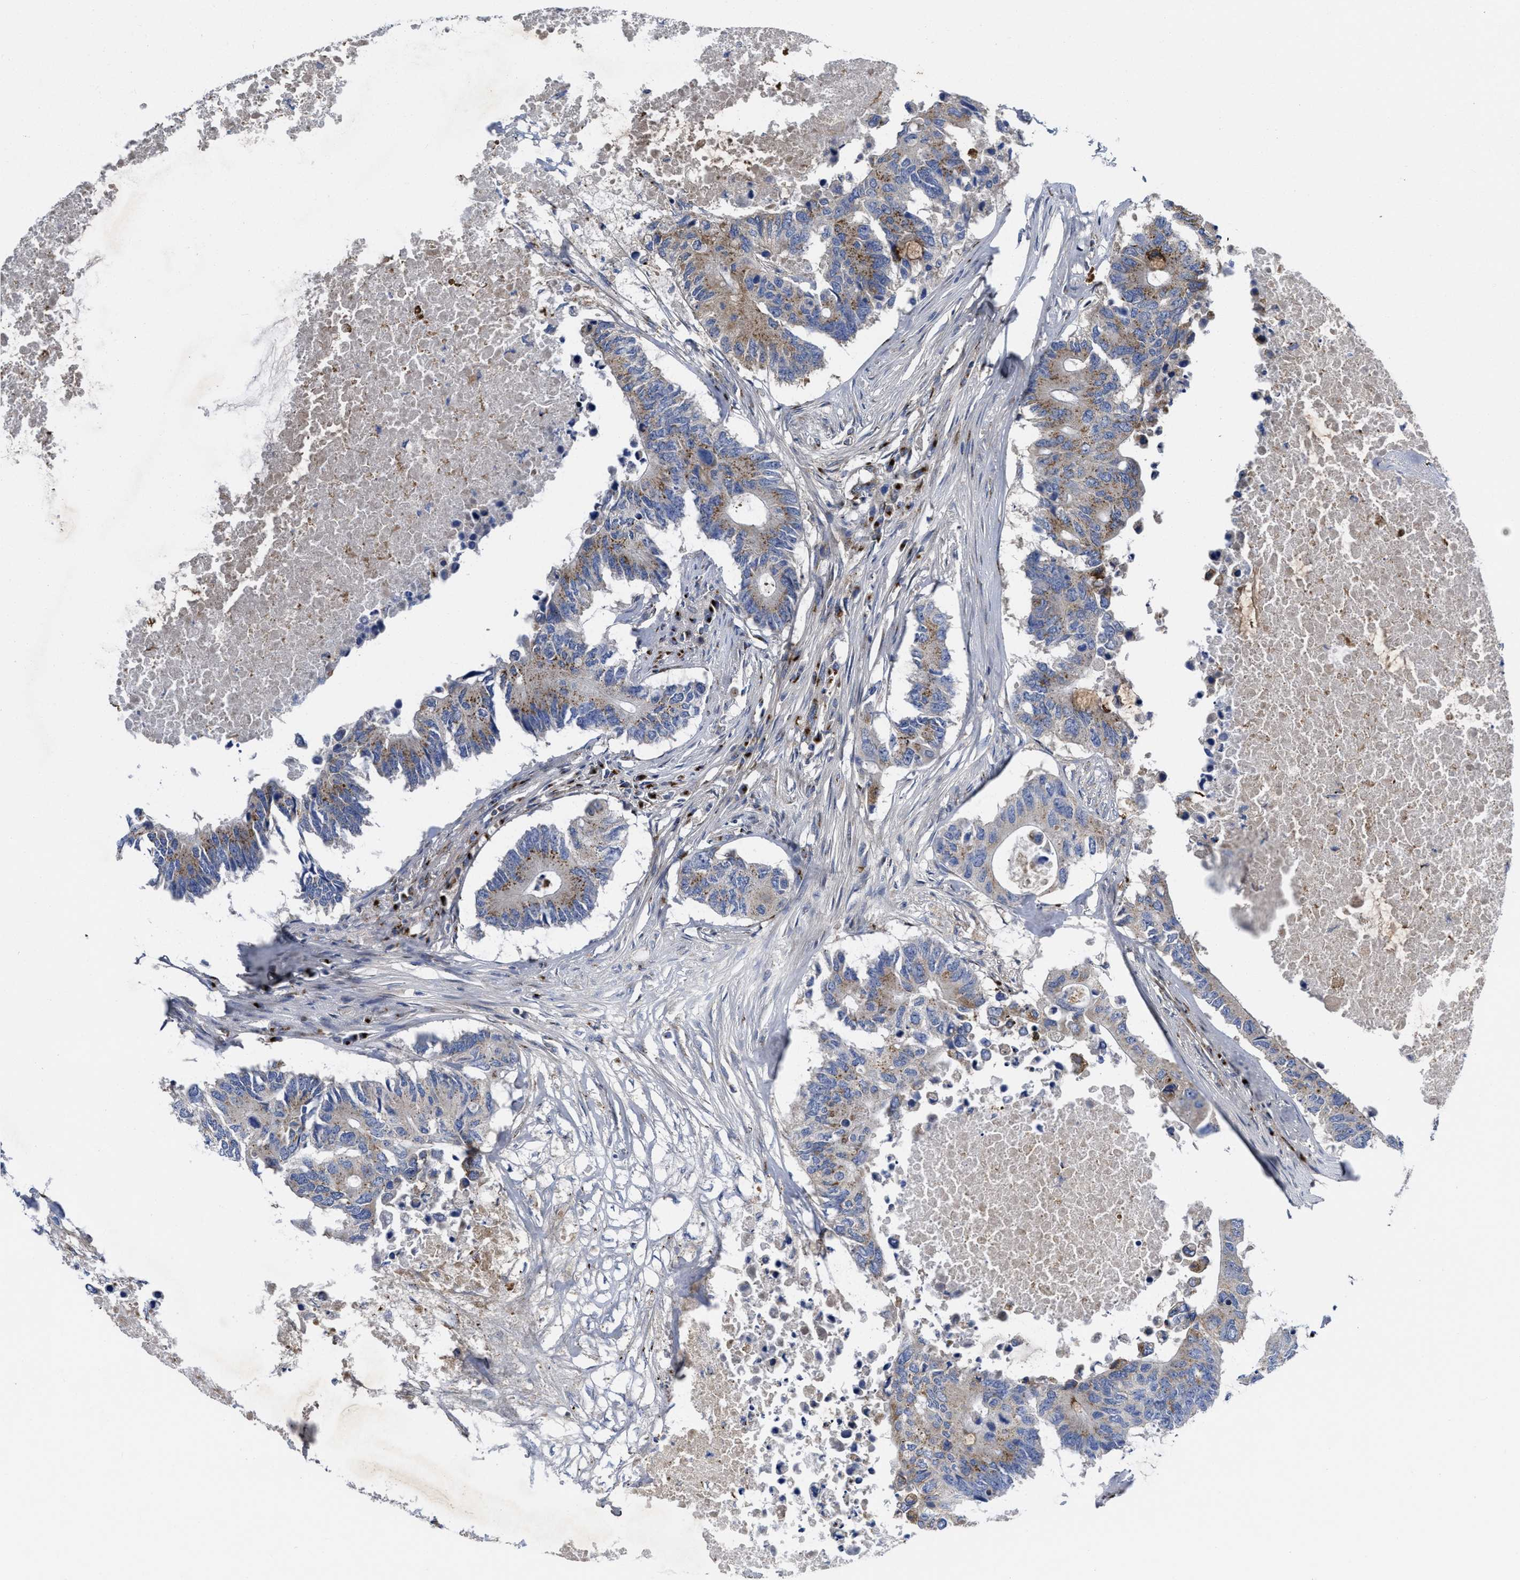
{"staining": {"intensity": "weak", "quantity": ">75%", "location": "cytoplasmic/membranous"}, "tissue": "colorectal cancer", "cell_type": "Tumor cells", "image_type": "cancer", "snomed": [{"axis": "morphology", "description": "Adenocarcinoma, NOS"}, {"axis": "topography", "description": "Colon"}], "caption": "Weak cytoplasmic/membranous protein positivity is present in about >75% of tumor cells in colorectal cancer.", "gene": "ZNF70", "patient": {"sex": "male", "age": 71}}